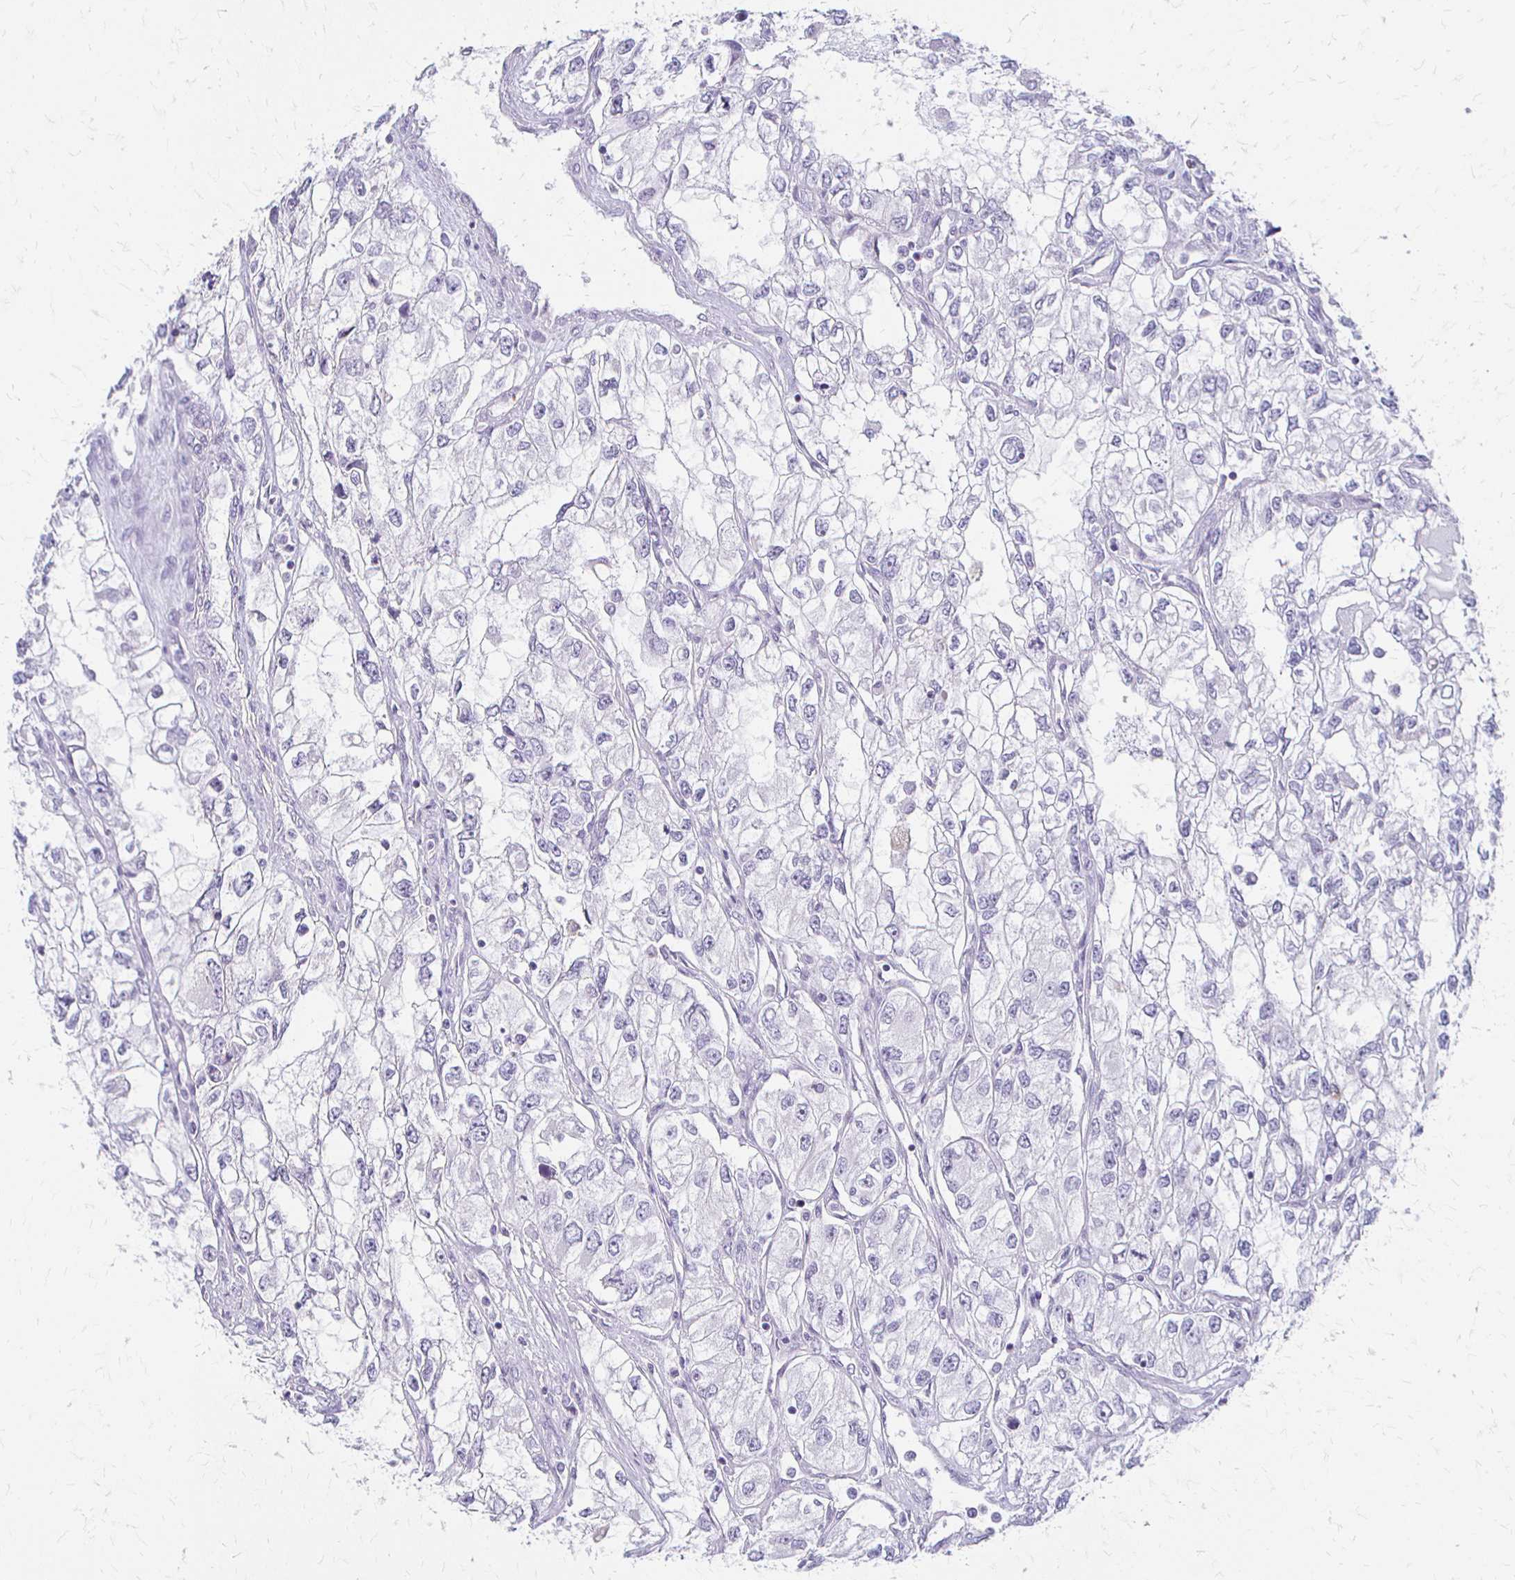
{"staining": {"intensity": "negative", "quantity": "none", "location": "none"}, "tissue": "renal cancer", "cell_type": "Tumor cells", "image_type": "cancer", "snomed": [{"axis": "morphology", "description": "Adenocarcinoma, NOS"}, {"axis": "topography", "description": "Kidney"}], "caption": "Tumor cells are negative for protein expression in human renal cancer (adenocarcinoma).", "gene": "ACP5", "patient": {"sex": "female", "age": 59}}